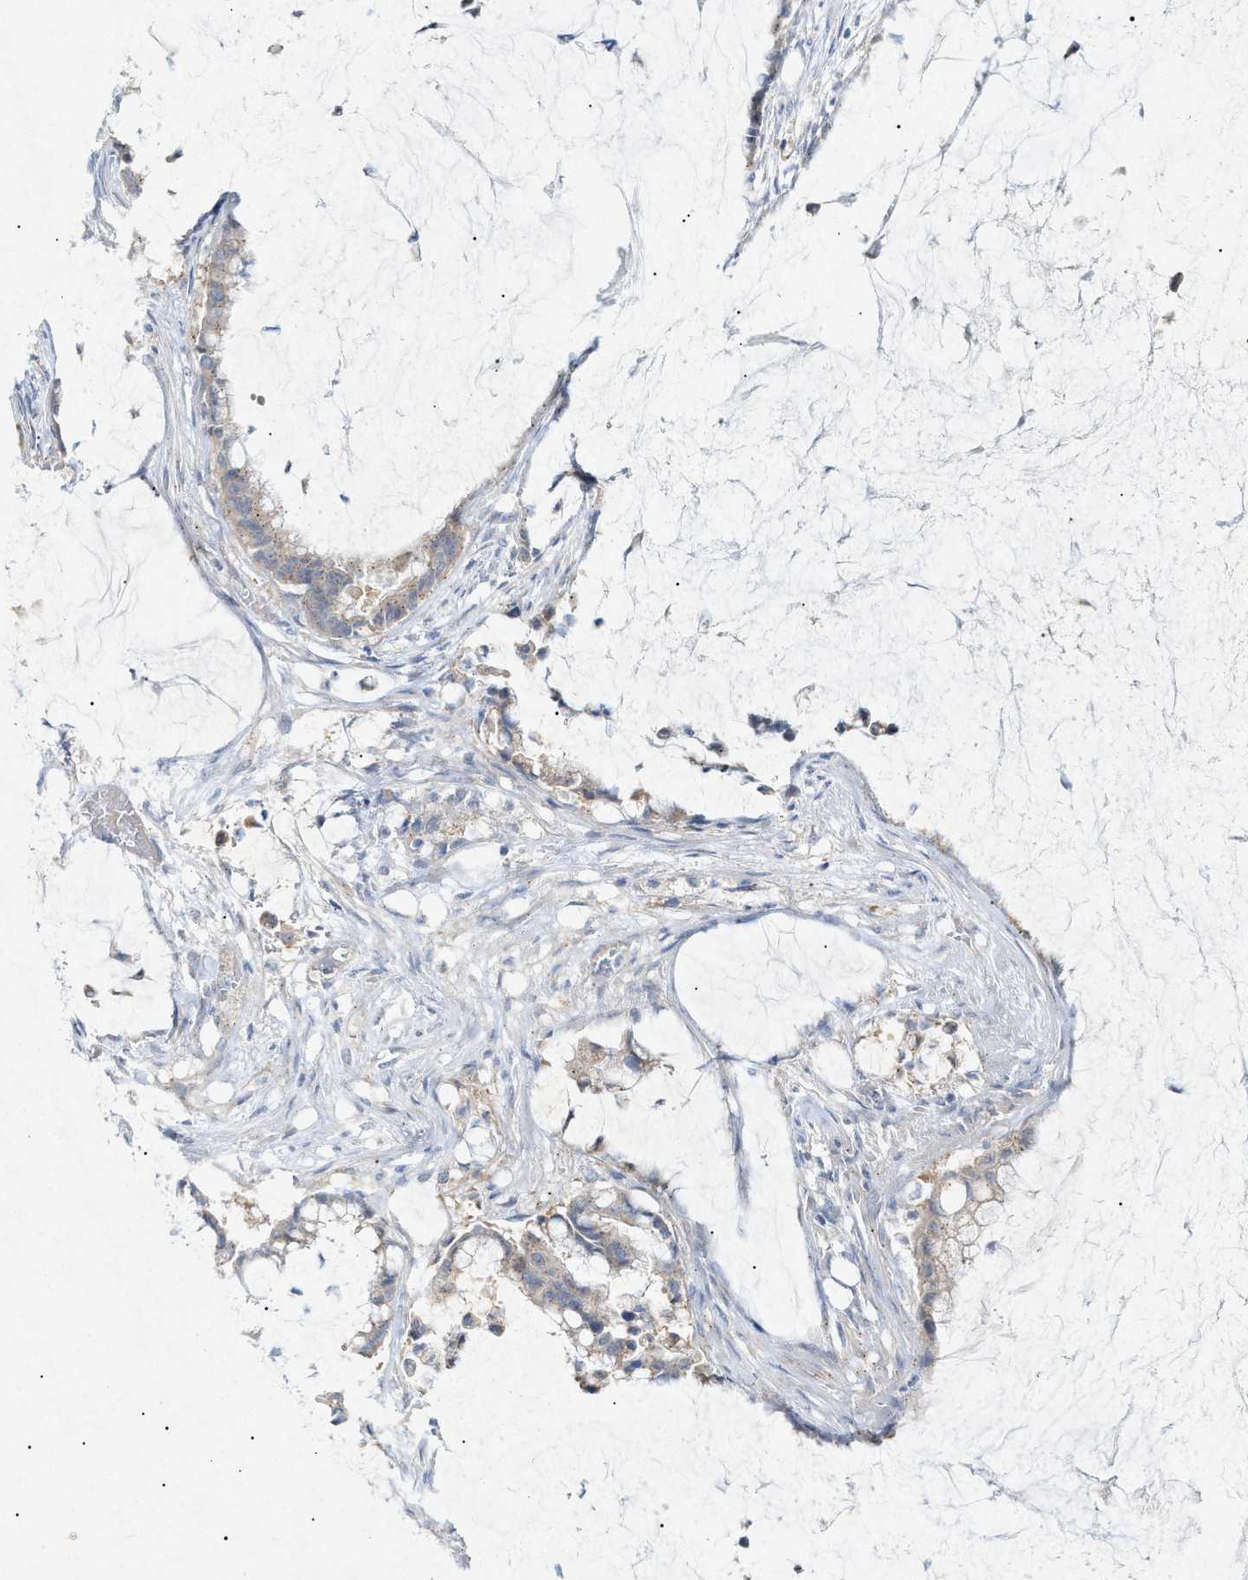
{"staining": {"intensity": "weak", "quantity": "25%-75%", "location": "cytoplasmic/membranous"}, "tissue": "pancreatic cancer", "cell_type": "Tumor cells", "image_type": "cancer", "snomed": [{"axis": "morphology", "description": "Adenocarcinoma, NOS"}, {"axis": "topography", "description": "Pancreas"}], "caption": "Tumor cells show low levels of weak cytoplasmic/membranous expression in approximately 25%-75% of cells in human pancreatic cancer (adenocarcinoma).", "gene": "SLC25A31", "patient": {"sex": "male", "age": 41}}